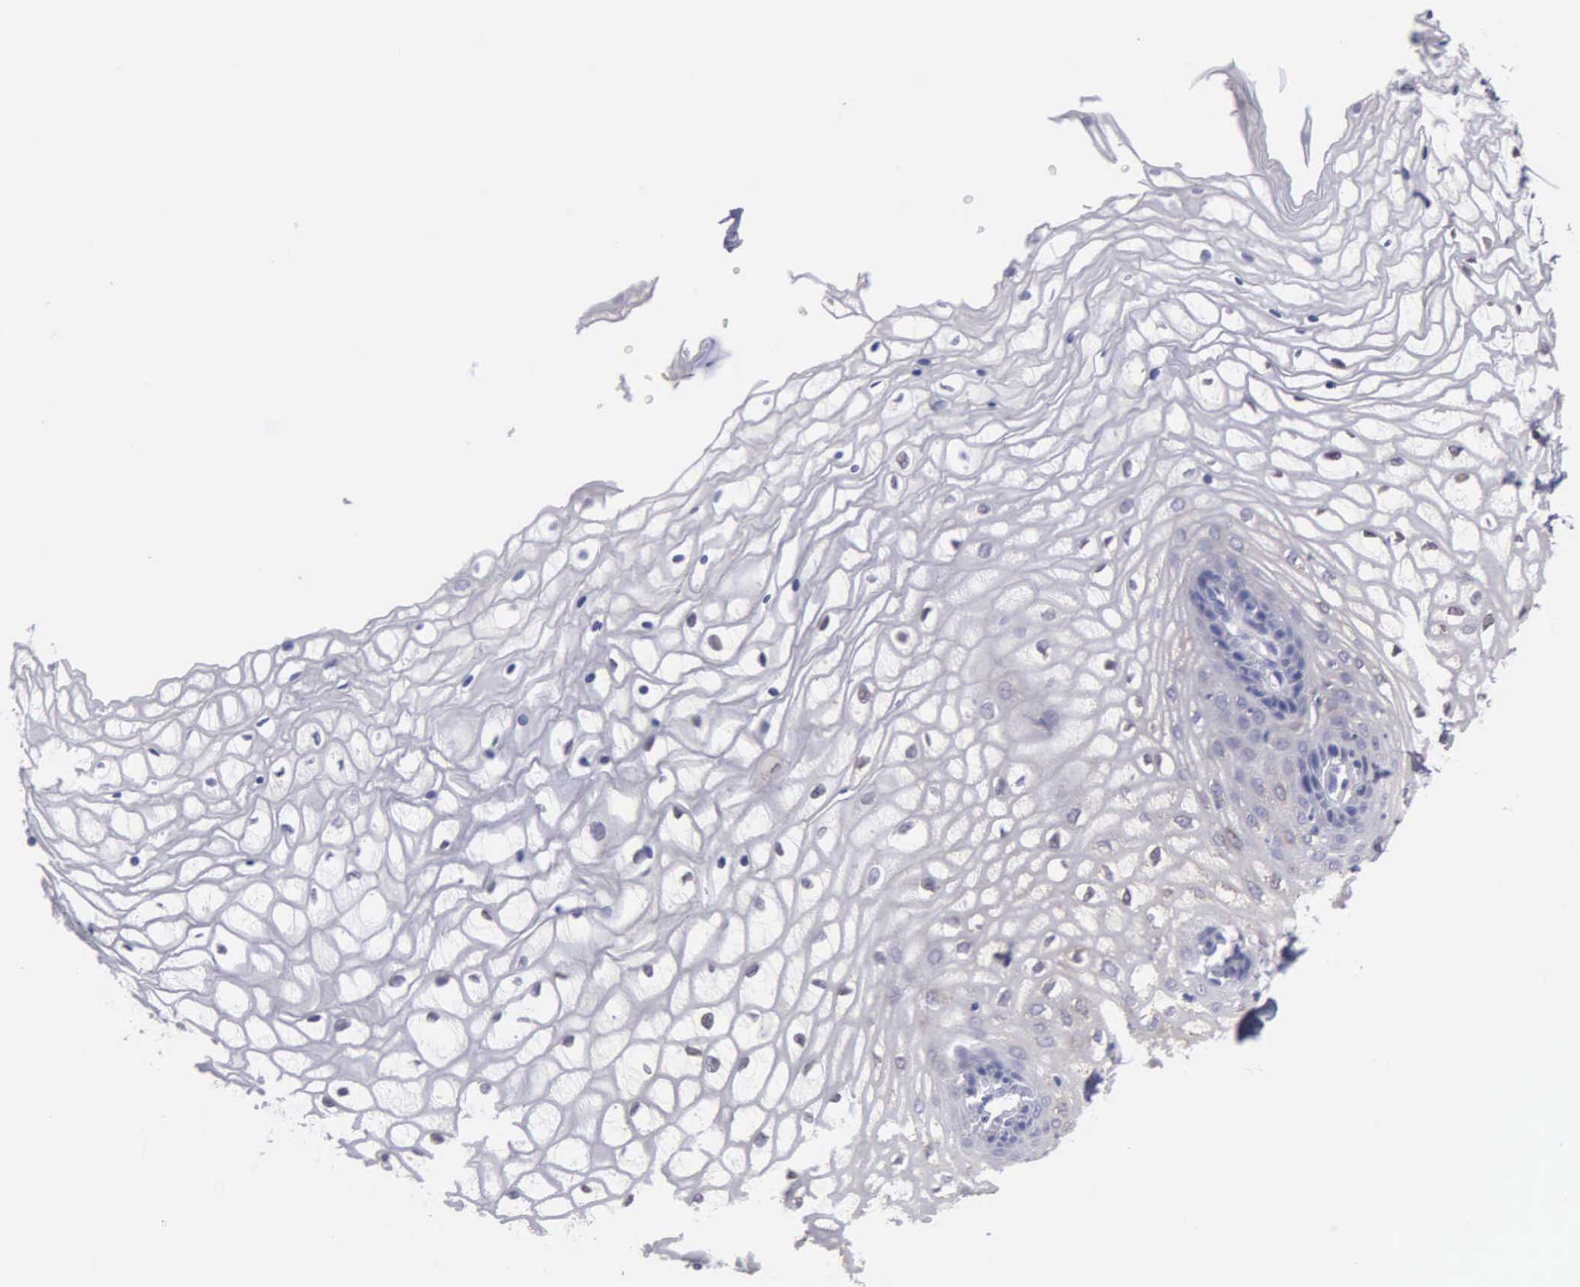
{"staining": {"intensity": "negative", "quantity": "none", "location": "none"}, "tissue": "vagina", "cell_type": "Squamous epithelial cells", "image_type": "normal", "snomed": [{"axis": "morphology", "description": "Normal tissue, NOS"}, {"axis": "topography", "description": "Vagina"}], "caption": "This is an IHC image of unremarkable human vagina. There is no expression in squamous epithelial cells.", "gene": "TYRP1", "patient": {"sex": "female", "age": 34}}